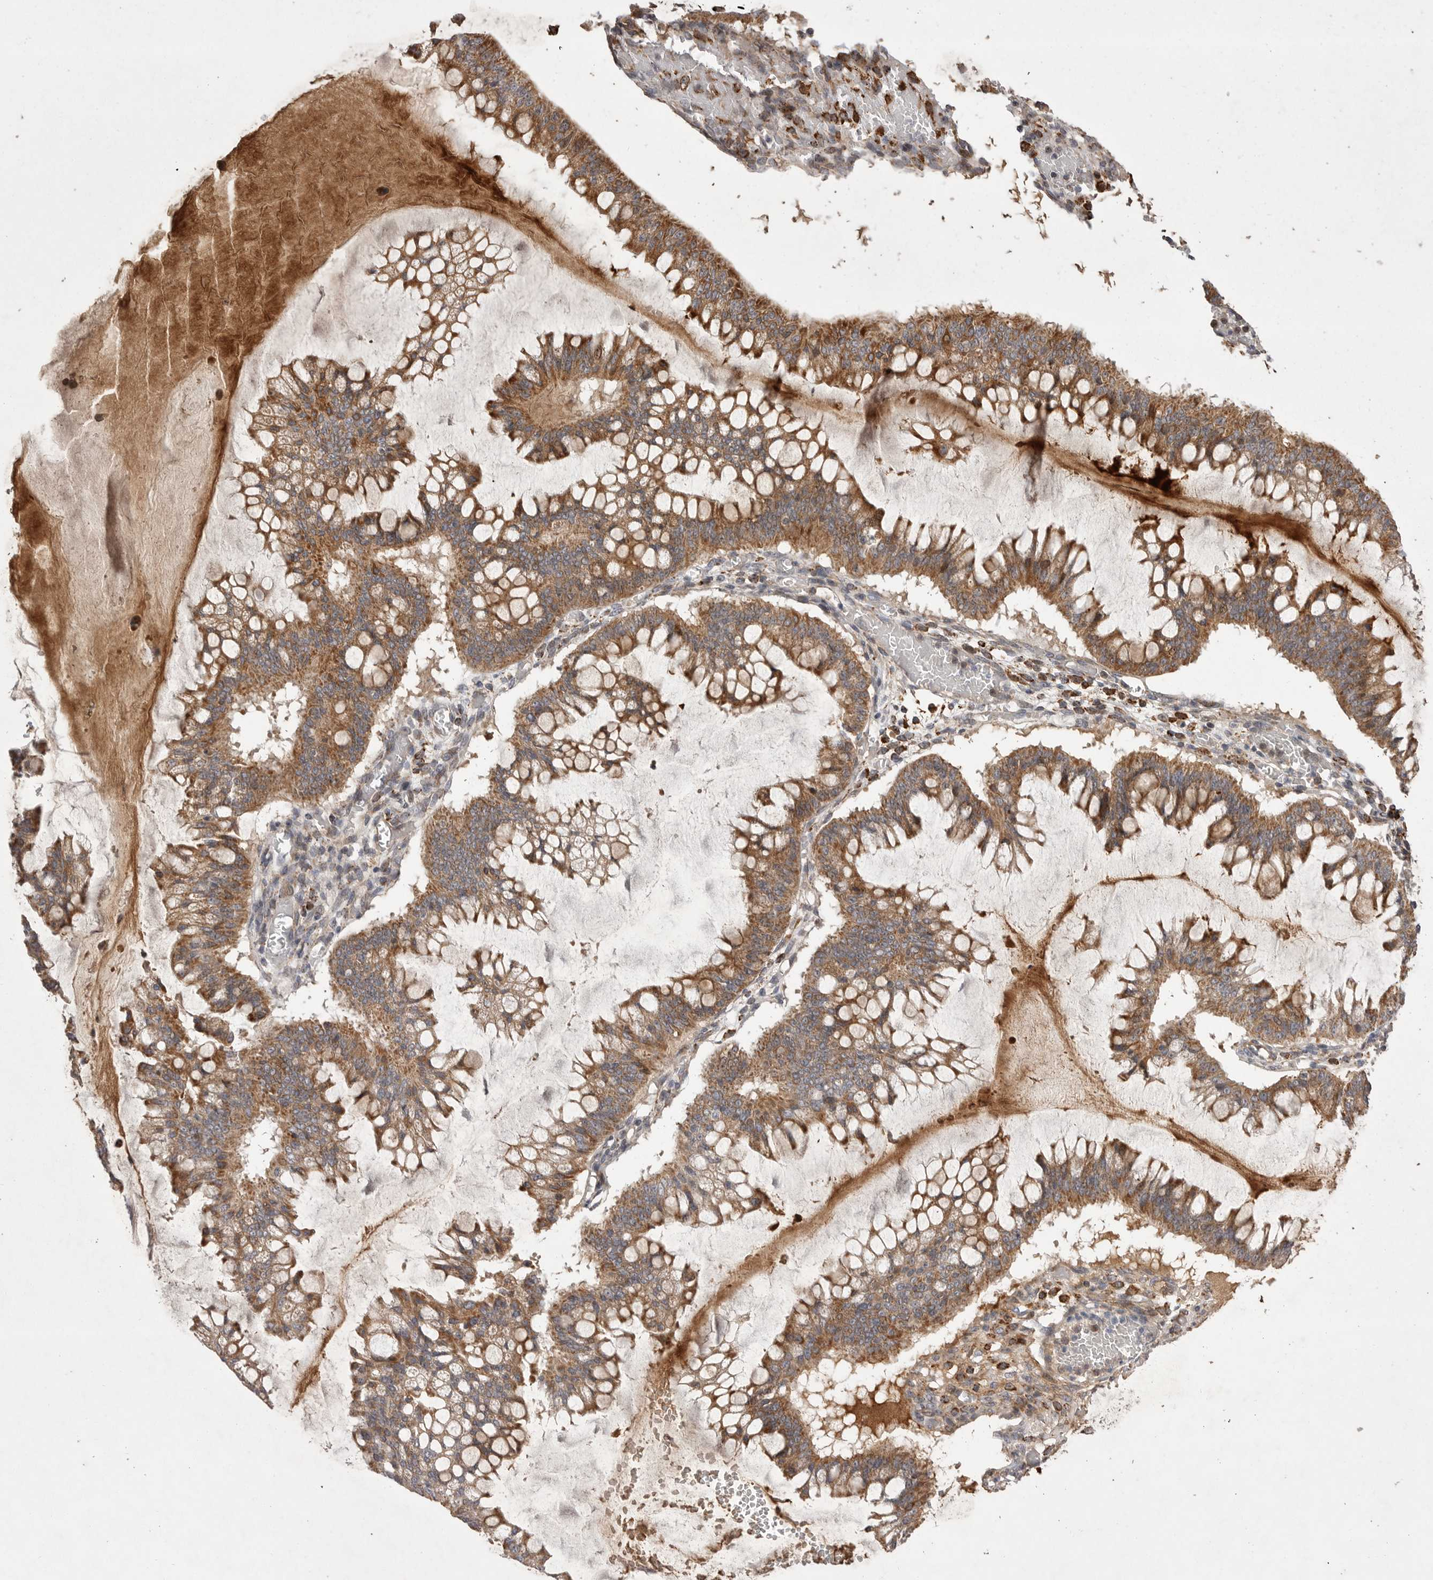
{"staining": {"intensity": "moderate", "quantity": ">75%", "location": "cytoplasmic/membranous"}, "tissue": "ovarian cancer", "cell_type": "Tumor cells", "image_type": "cancer", "snomed": [{"axis": "morphology", "description": "Cystadenocarcinoma, mucinous, NOS"}, {"axis": "topography", "description": "Ovary"}], "caption": "Immunohistochemistry (IHC) image of neoplastic tissue: ovarian cancer (mucinous cystadenocarcinoma) stained using immunohistochemistry (IHC) shows medium levels of moderate protein expression localized specifically in the cytoplasmic/membranous of tumor cells, appearing as a cytoplasmic/membranous brown color.", "gene": "KYAT3", "patient": {"sex": "female", "age": 73}}